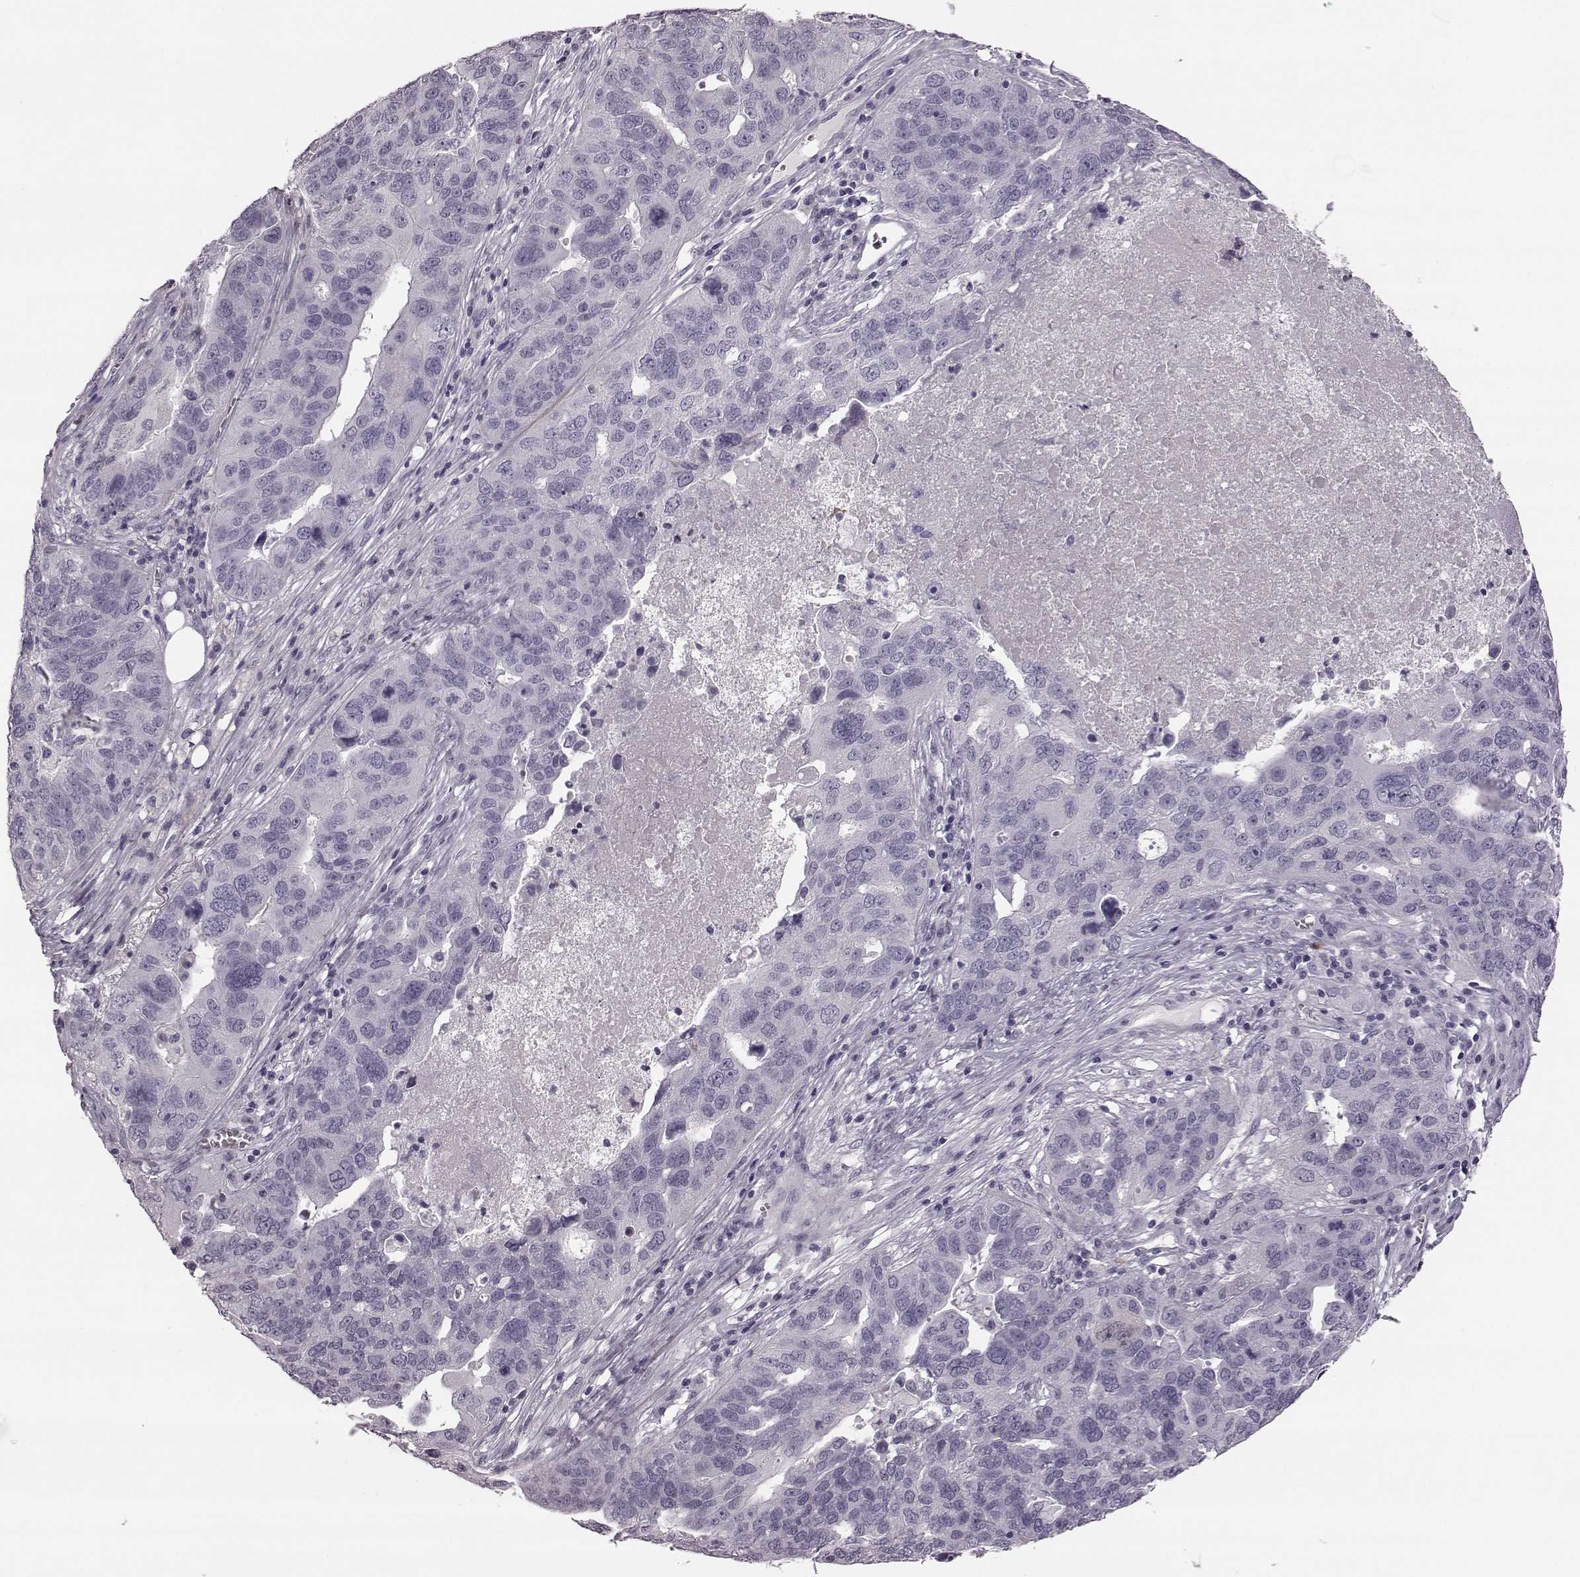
{"staining": {"intensity": "negative", "quantity": "none", "location": "none"}, "tissue": "ovarian cancer", "cell_type": "Tumor cells", "image_type": "cancer", "snomed": [{"axis": "morphology", "description": "Carcinoma, endometroid"}, {"axis": "topography", "description": "Soft tissue"}, {"axis": "topography", "description": "Ovary"}], "caption": "The micrograph shows no staining of tumor cells in ovarian endometroid carcinoma. The staining is performed using DAB brown chromogen with nuclei counter-stained in using hematoxylin.", "gene": "ZNF433", "patient": {"sex": "female", "age": 52}}